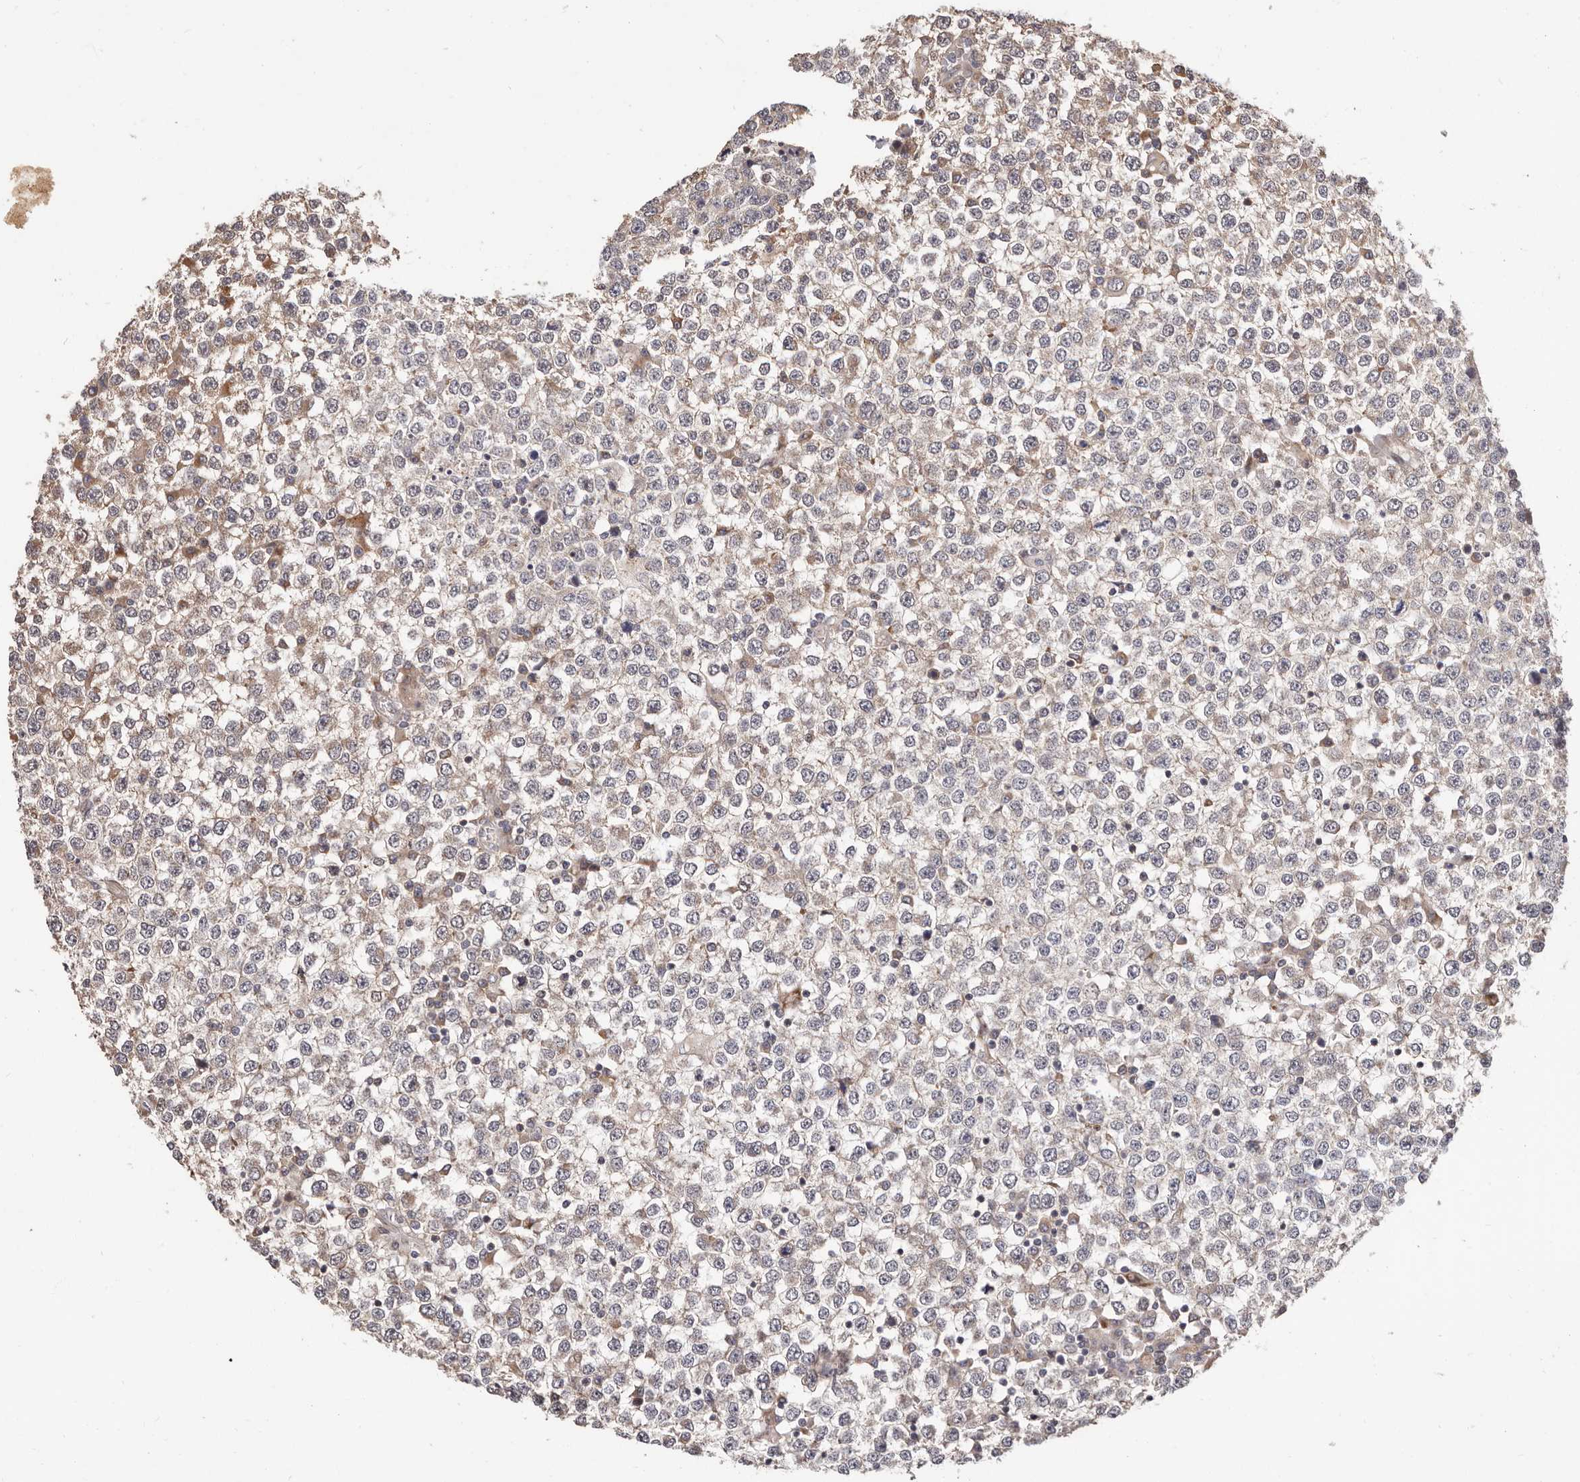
{"staining": {"intensity": "negative", "quantity": "none", "location": "none"}, "tissue": "testis cancer", "cell_type": "Tumor cells", "image_type": "cancer", "snomed": [{"axis": "morphology", "description": "Seminoma, NOS"}, {"axis": "topography", "description": "Testis"}], "caption": "IHC micrograph of neoplastic tissue: human testis cancer (seminoma) stained with DAB (3,3'-diaminobenzidine) demonstrates no significant protein positivity in tumor cells.", "gene": "USP33", "patient": {"sex": "male", "age": 65}}